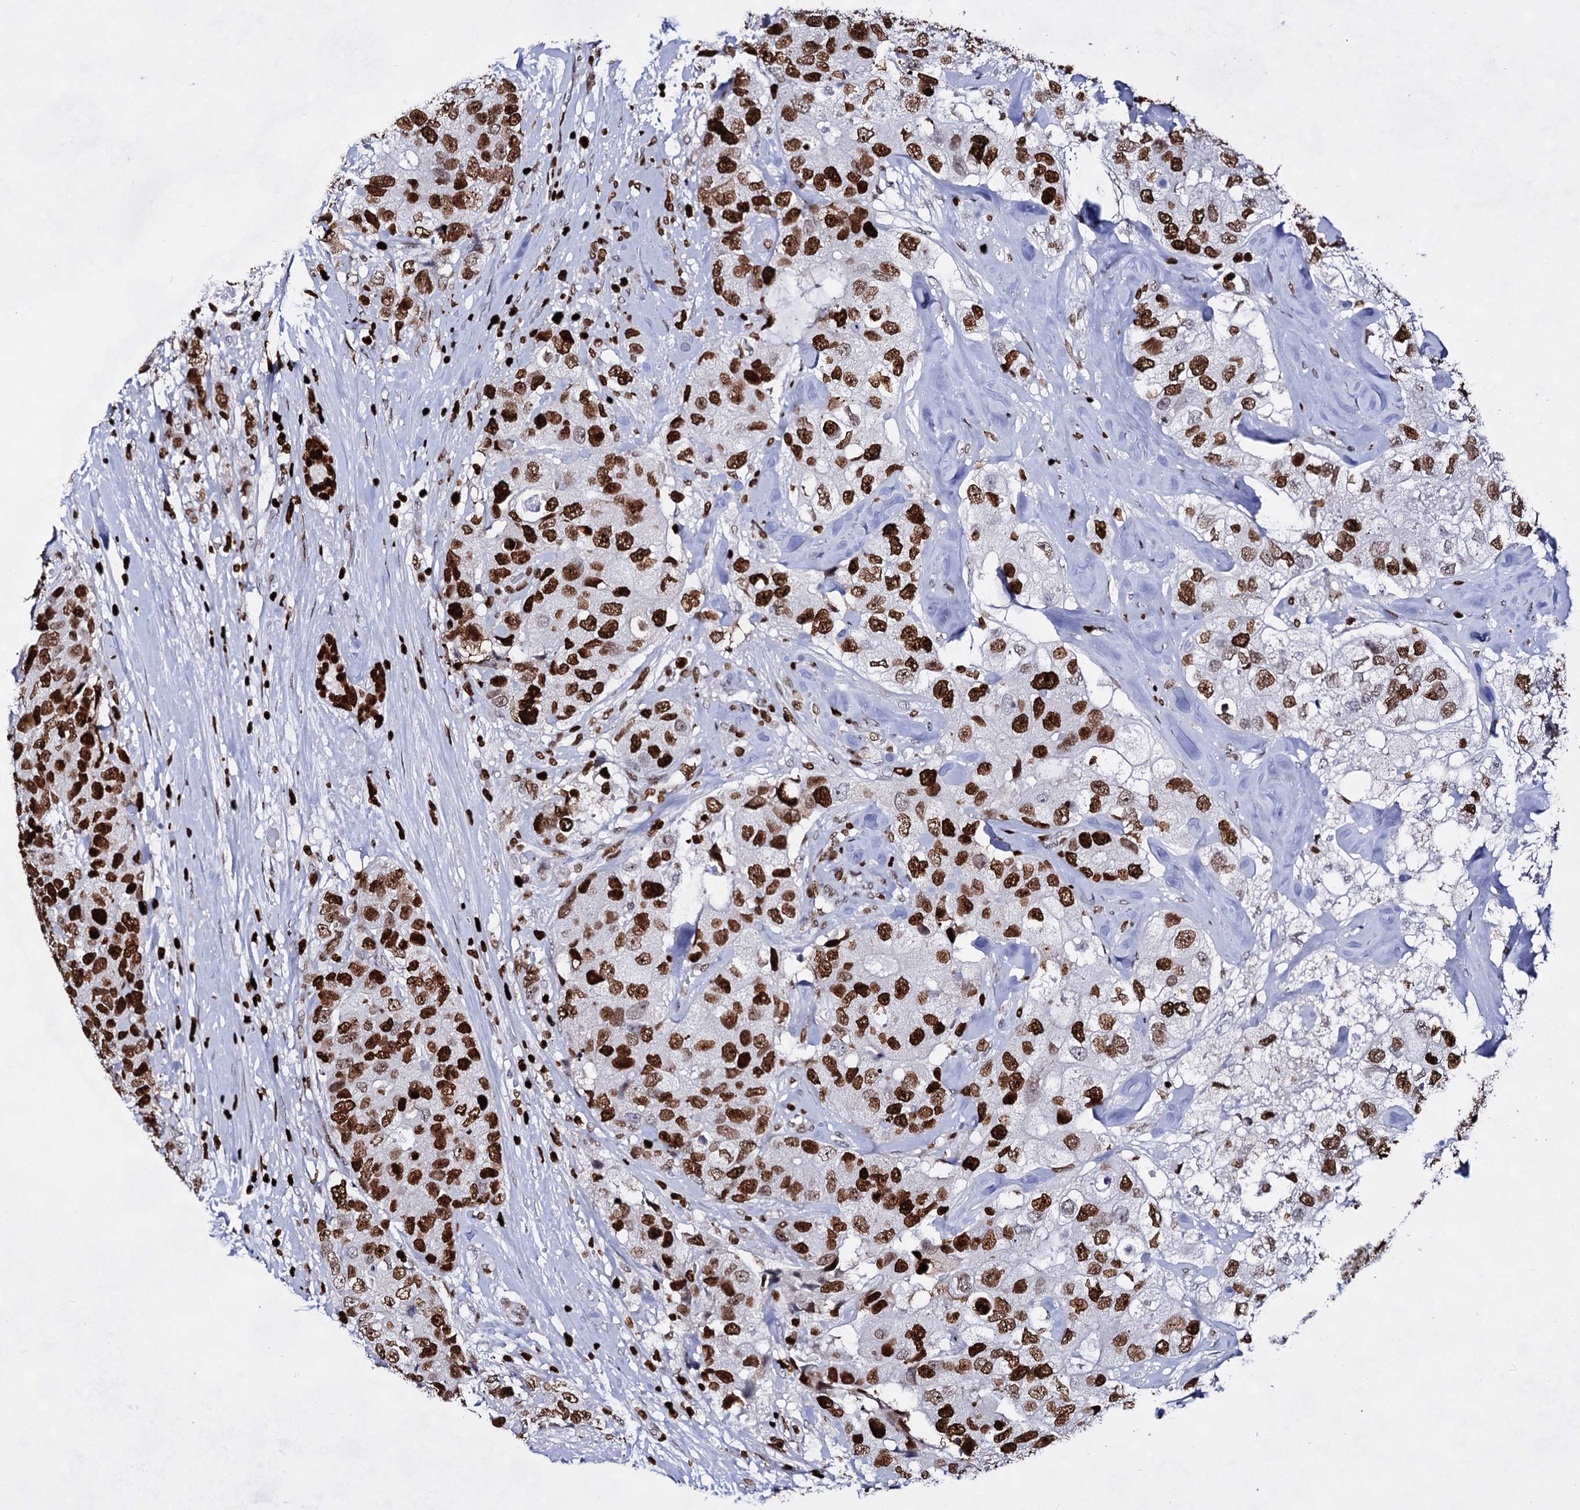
{"staining": {"intensity": "strong", "quantity": ">75%", "location": "nuclear"}, "tissue": "breast cancer", "cell_type": "Tumor cells", "image_type": "cancer", "snomed": [{"axis": "morphology", "description": "Duct carcinoma"}, {"axis": "topography", "description": "Breast"}], "caption": "There is high levels of strong nuclear expression in tumor cells of breast intraductal carcinoma, as demonstrated by immunohistochemical staining (brown color).", "gene": "HMGB2", "patient": {"sex": "female", "age": 62}}